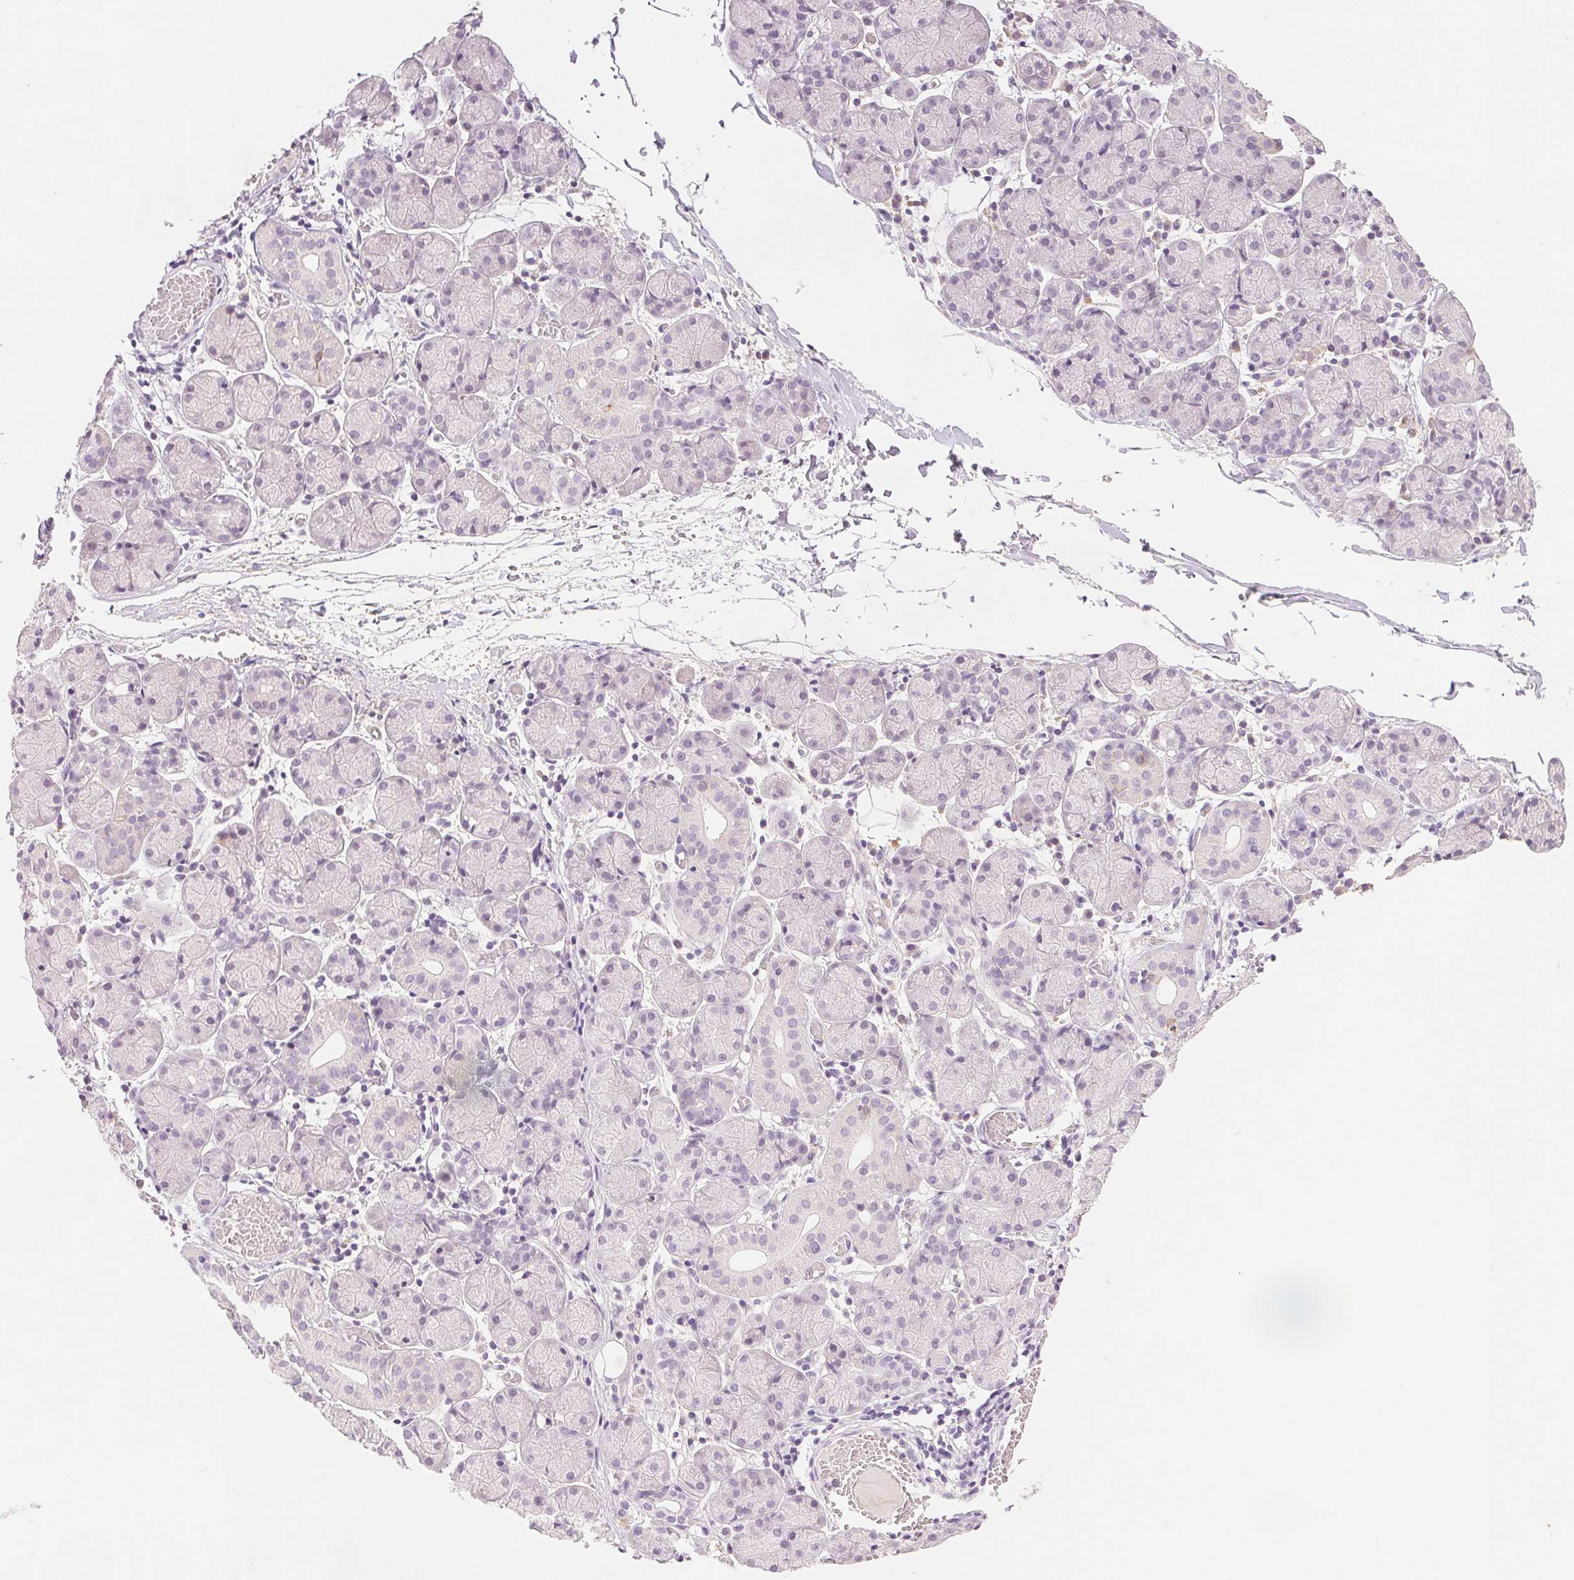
{"staining": {"intensity": "negative", "quantity": "none", "location": "none"}, "tissue": "salivary gland", "cell_type": "Glandular cells", "image_type": "normal", "snomed": [{"axis": "morphology", "description": "Normal tissue, NOS"}, {"axis": "topography", "description": "Salivary gland"}], "caption": "Immunohistochemical staining of unremarkable salivary gland reveals no significant expression in glandular cells. (DAB immunohistochemistry (IHC) with hematoxylin counter stain).", "gene": "CA12", "patient": {"sex": "female", "age": 24}}